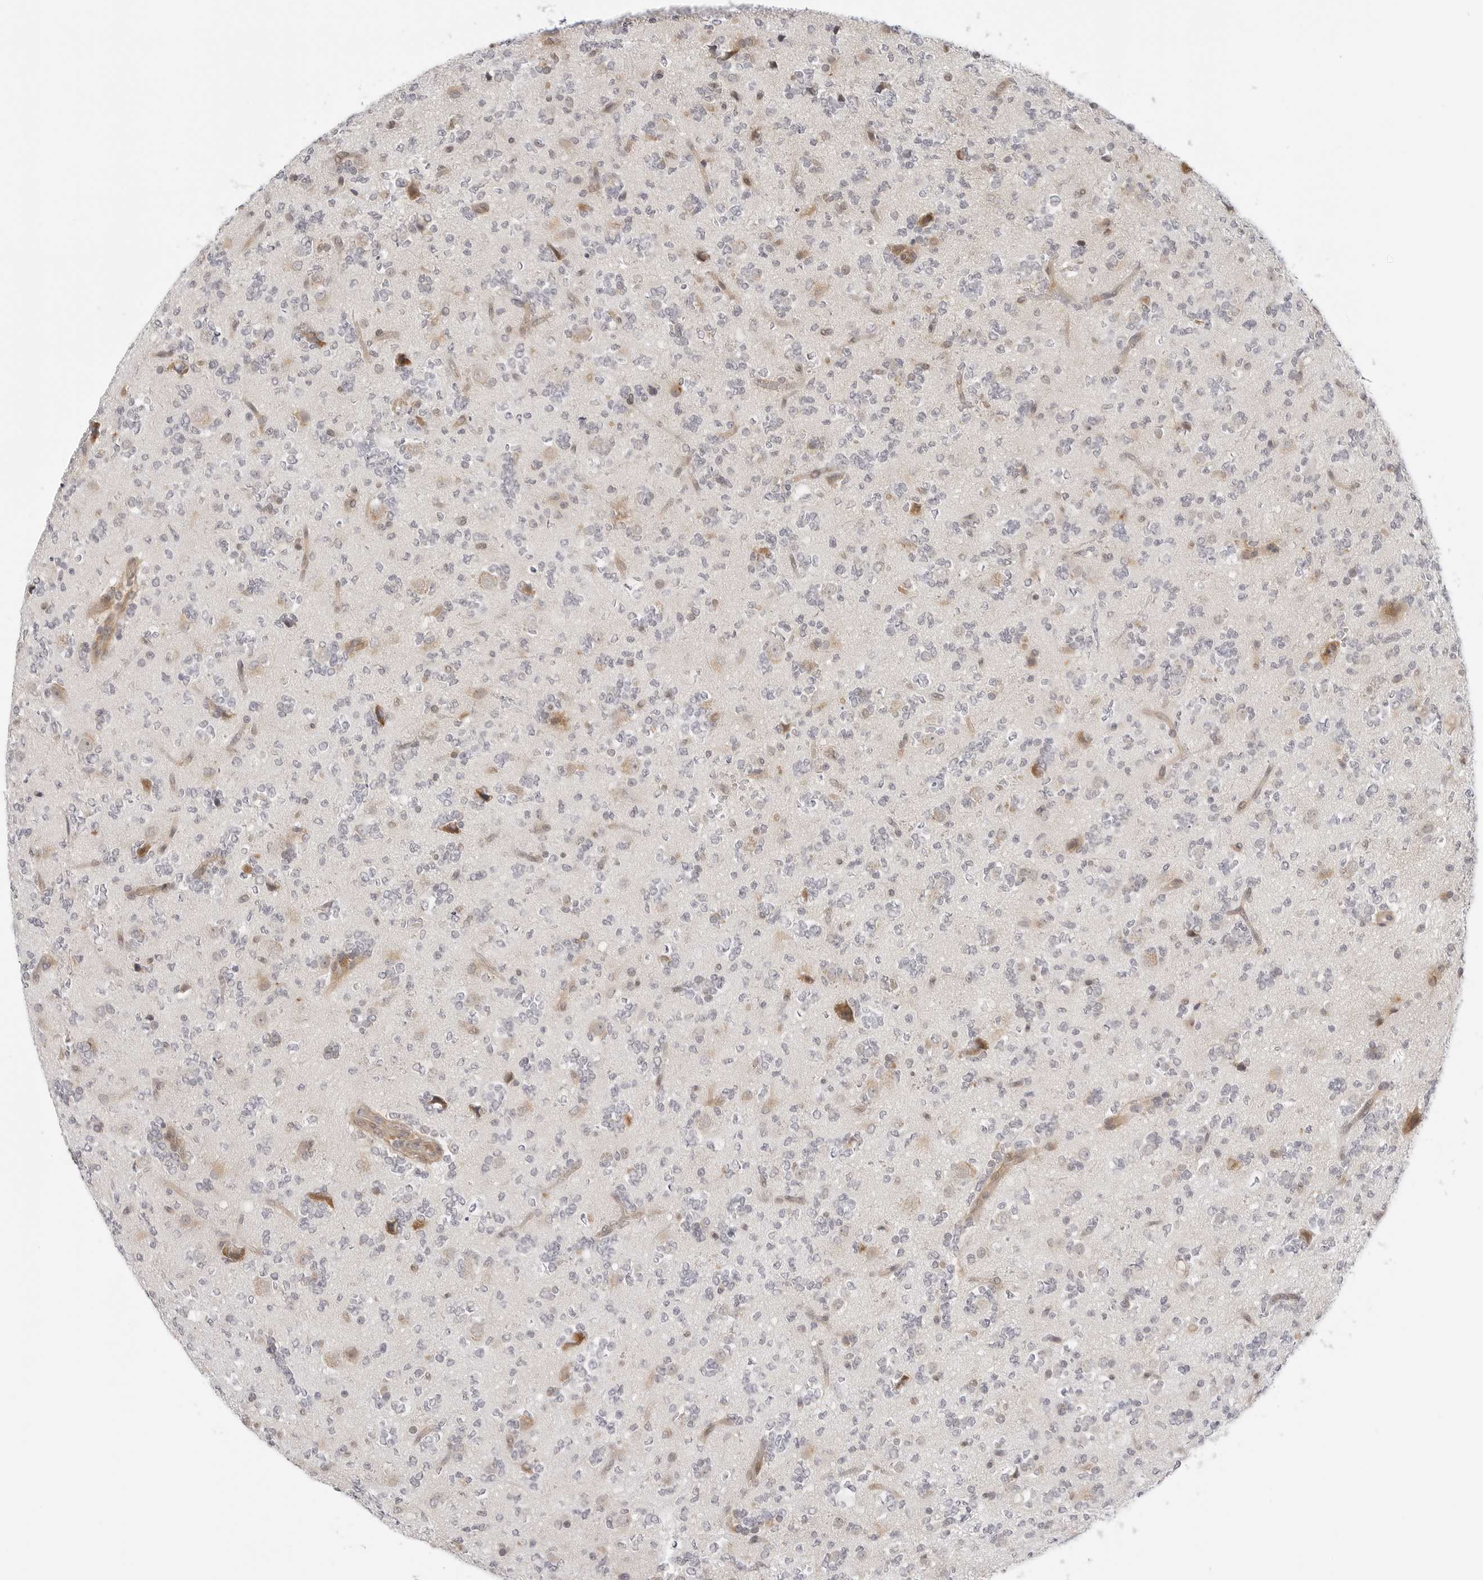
{"staining": {"intensity": "negative", "quantity": "none", "location": "none"}, "tissue": "glioma", "cell_type": "Tumor cells", "image_type": "cancer", "snomed": [{"axis": "morphology", "description": "Glioma, malignant, High grade"}, {"axis": "topography", "description": "Brain"}], "caption": "IHC of glioma reveals no expression in tumor cells.", "gene": "TCP1", "patient": {"sex": "female", "age": 62}}